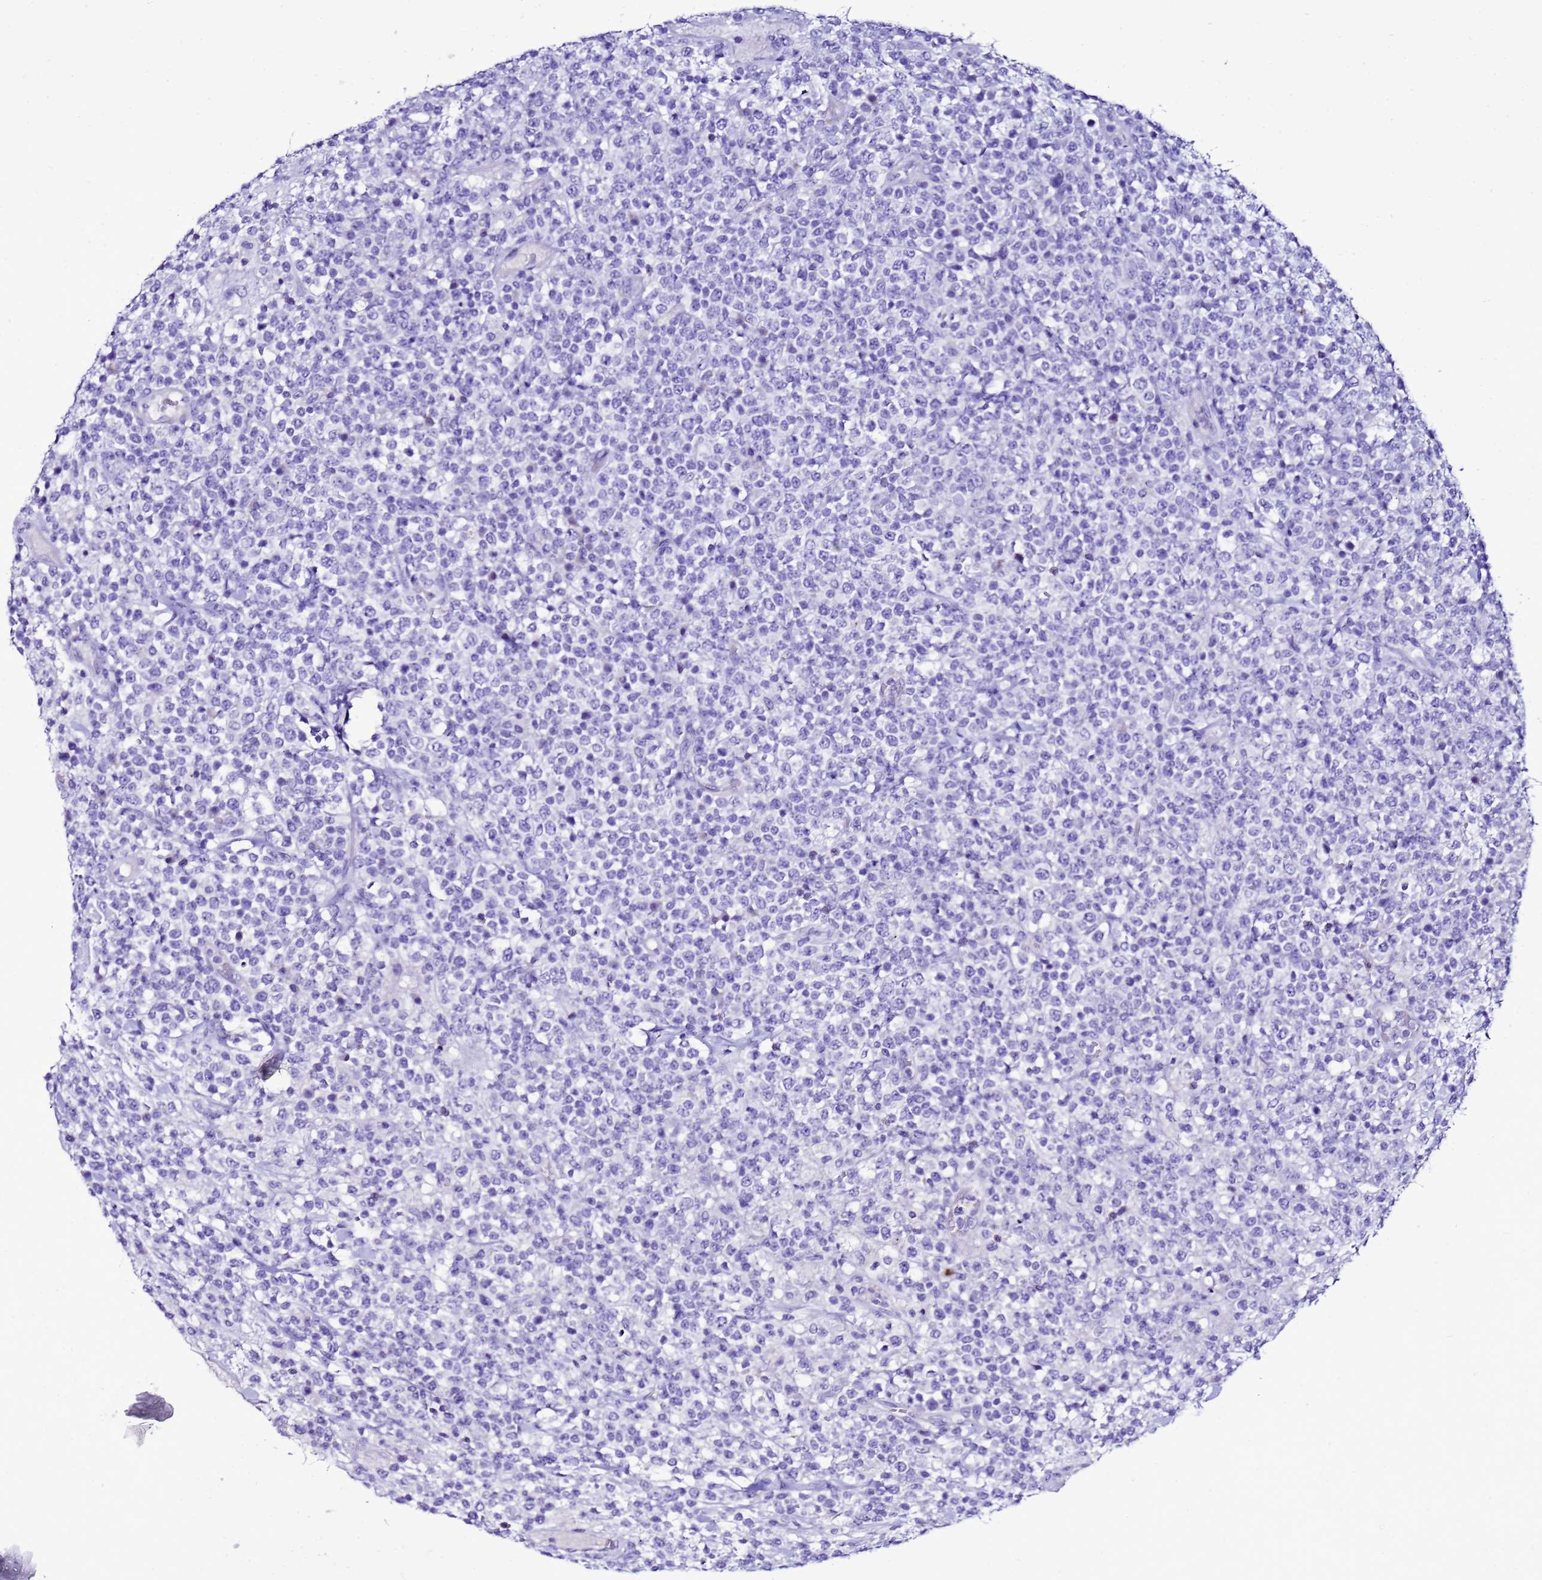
{"staining": {"intensity": "negative", "quantity": "none", "location": "none"}, "tissue": "lymphoma", "cell_type": "Tumor cells", "image_type": "cancer", "snomed": [{"axis": "morphology", "description": "Malignant lymphoma, non-Hodgkin's type, High grade"}, {"axis": "topography", "description": "Colon"}], "caption": "DAB immunohistochemical staining of lymphoma reveals no significant positivity in tumor cells.", "gene": "BEST2", "patient": {"sex": "female", "age": 53}}